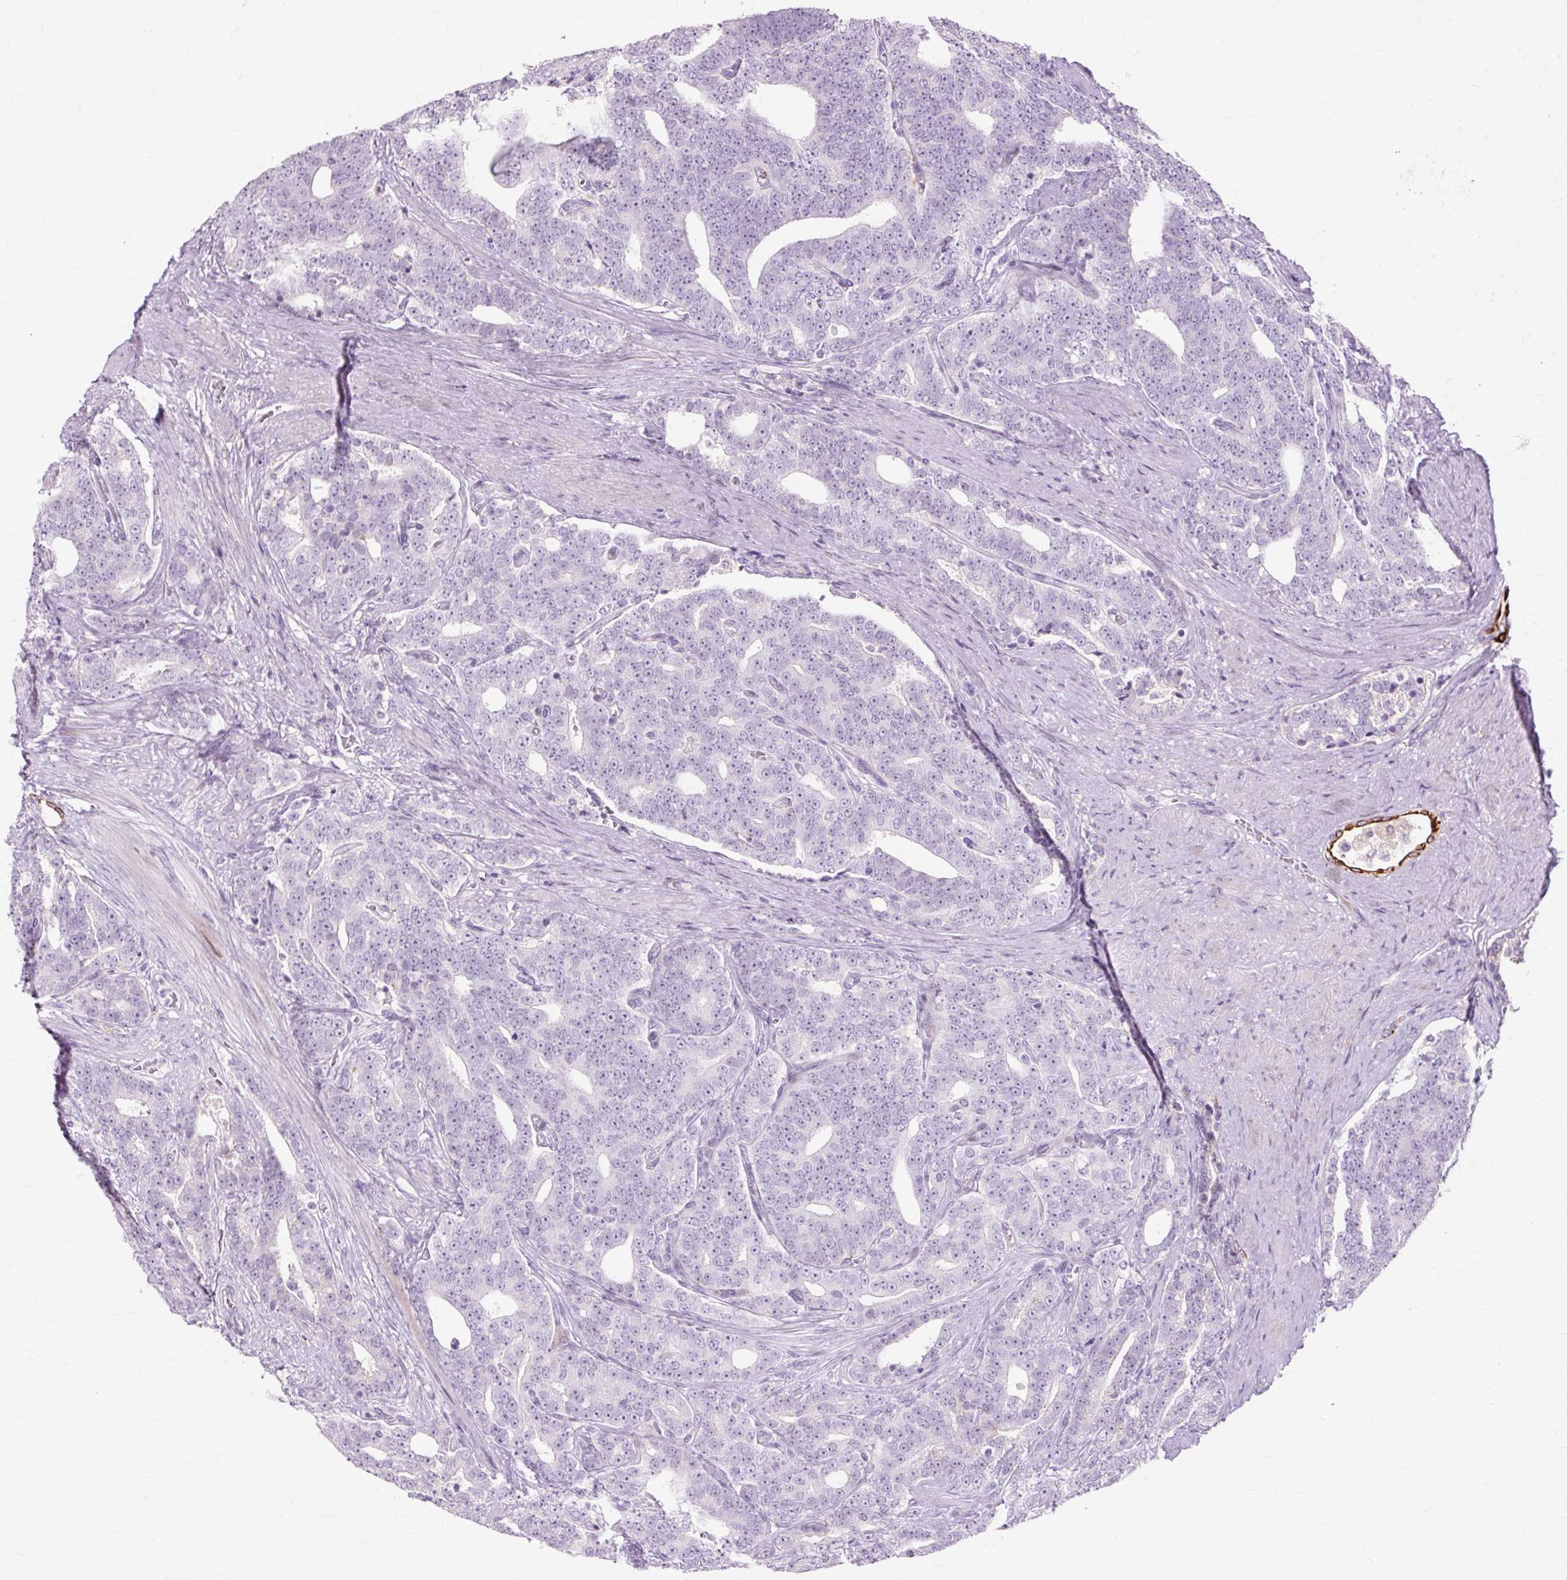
{"staining": {"intensity": "negative", "quantity": "none", "location": "none"}, "tissue": "prostate cancer", "cell_type": "Tumor cells", "image_type": "cancer", "snomed": [{"axis": "morphology", "description": "Adenocarcinoma, High grade"}, {"axis": "topography", "description": "Prostate and seminal vesicle, NOS"}], "caption": "This is an immunohistochemistry histopathology image of human prostate high-grade adenocarcinoma. There is no expression in tumor cells.", "gene": "IRX2", "patient": {"sex": "male", "age": 67}}